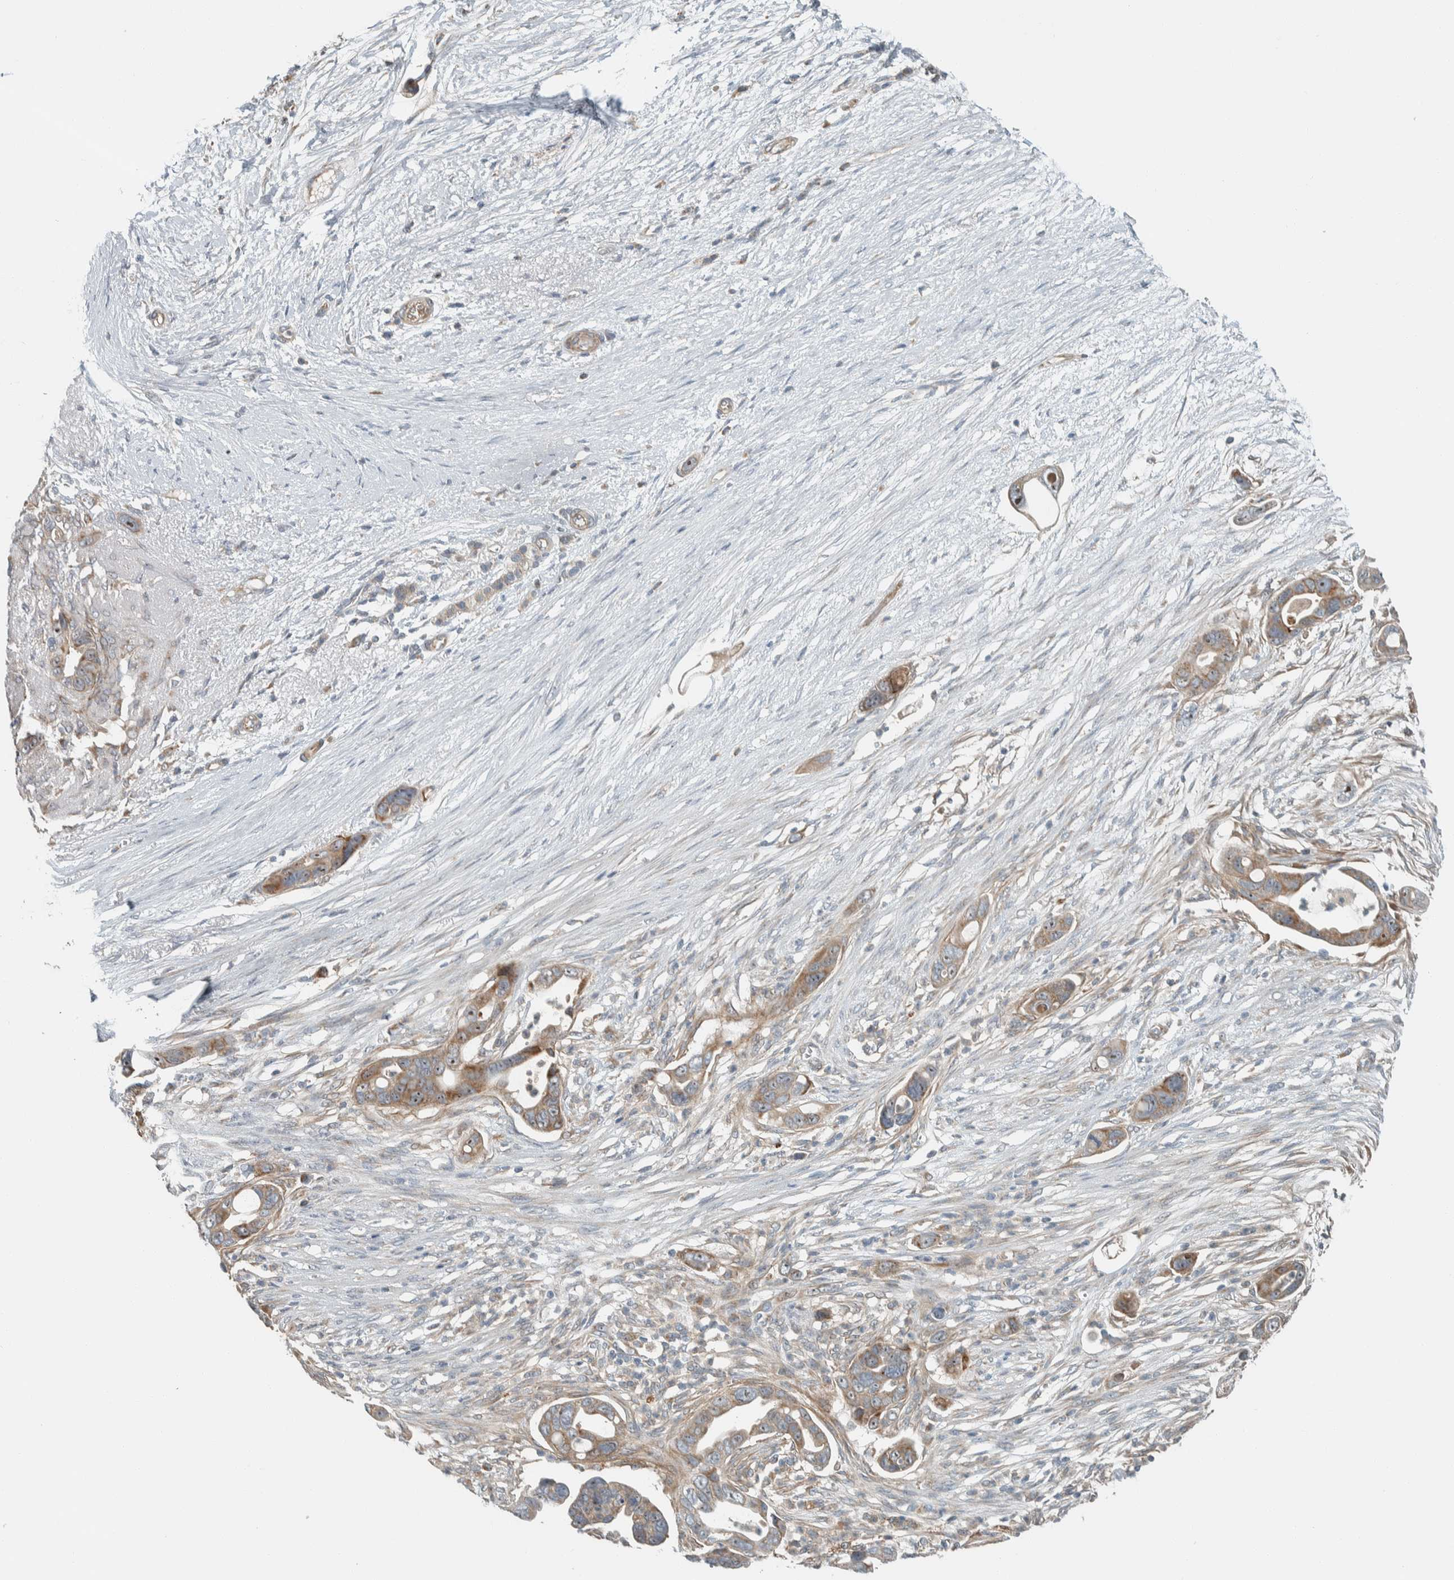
{"staining": {"intensity": "moderate", "quantity": ">75%", "location": "cytoplasmic/membranous,nuclear"}, "tissue": "pancreatic cancer", "cell_type": "Tumor cells", "image_type": "cancer", "snomed": [{"axis": "morphology", "description": "Adenocarcinoma, NOS"}, {"axis": "topography", "description": "Pancreas"}], "caption": "The histopathology image demonstrates staining of pancreatic adenocarcinoma, revealing moderate cytoplasmic/membranous and nuclear protein expression (brown color) within tumor cells.", "gene": "SLFN12L", "patient": {"sex": "female", "age": 72}}